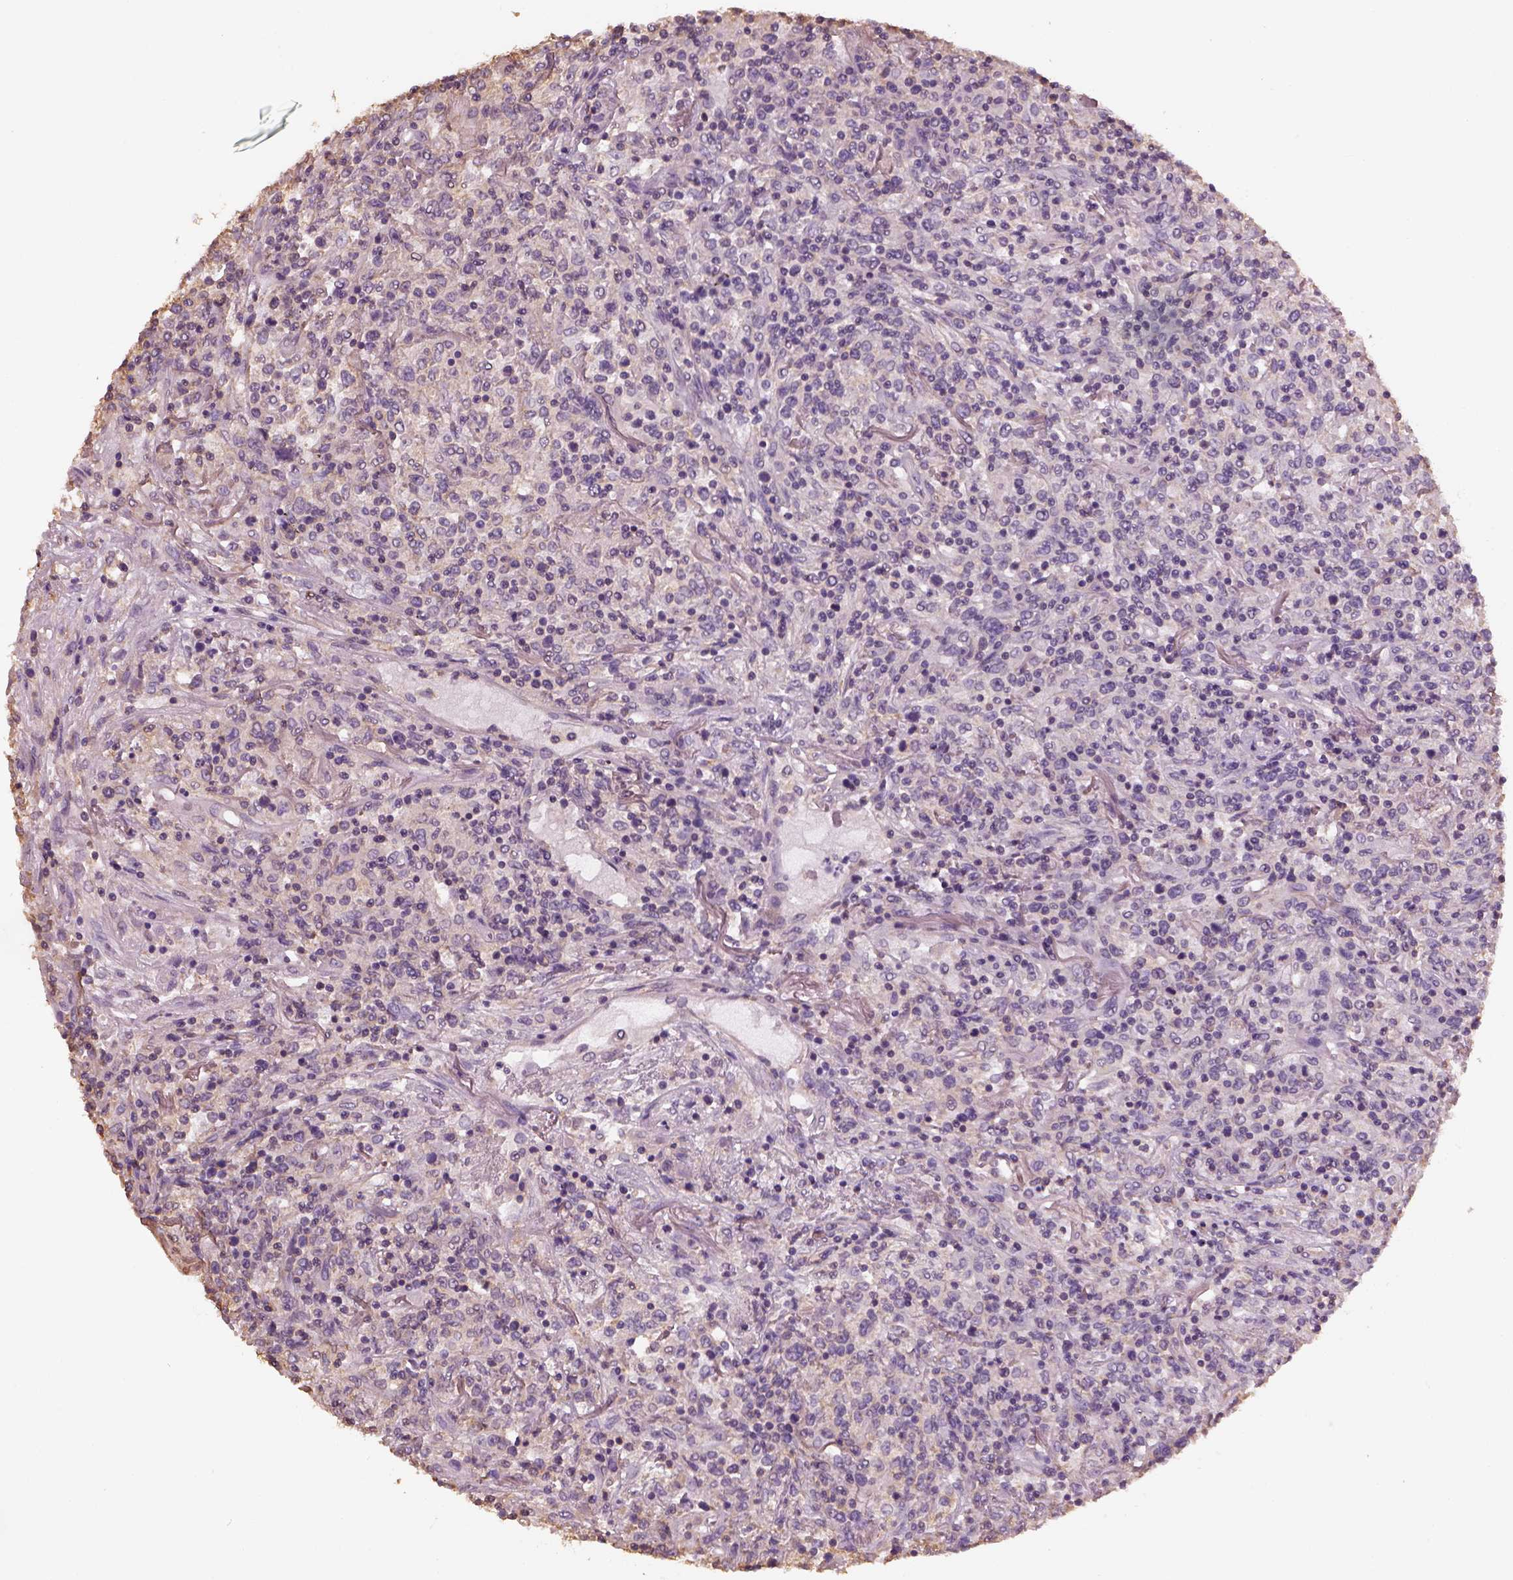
{"staining": {"intensity": "negative", "quantity": "none", "location": "none"}, "tissue": "lymphoma", "cell_type": "Tumor cells", "image_type": "cancer", "snomed": [{"axis": "morphology", "description": "Malignant lymphoma, non-Hodgkin's type, High grade"}, {"axis": "topography", "description": "Lung"}], "caption": "This is an immunohistochemistry (IHC) image of human lymphoma. There is no staining in tumor cells.", "gene": "OTUD6A", "patient": {"sex": "male", "age": 79}}